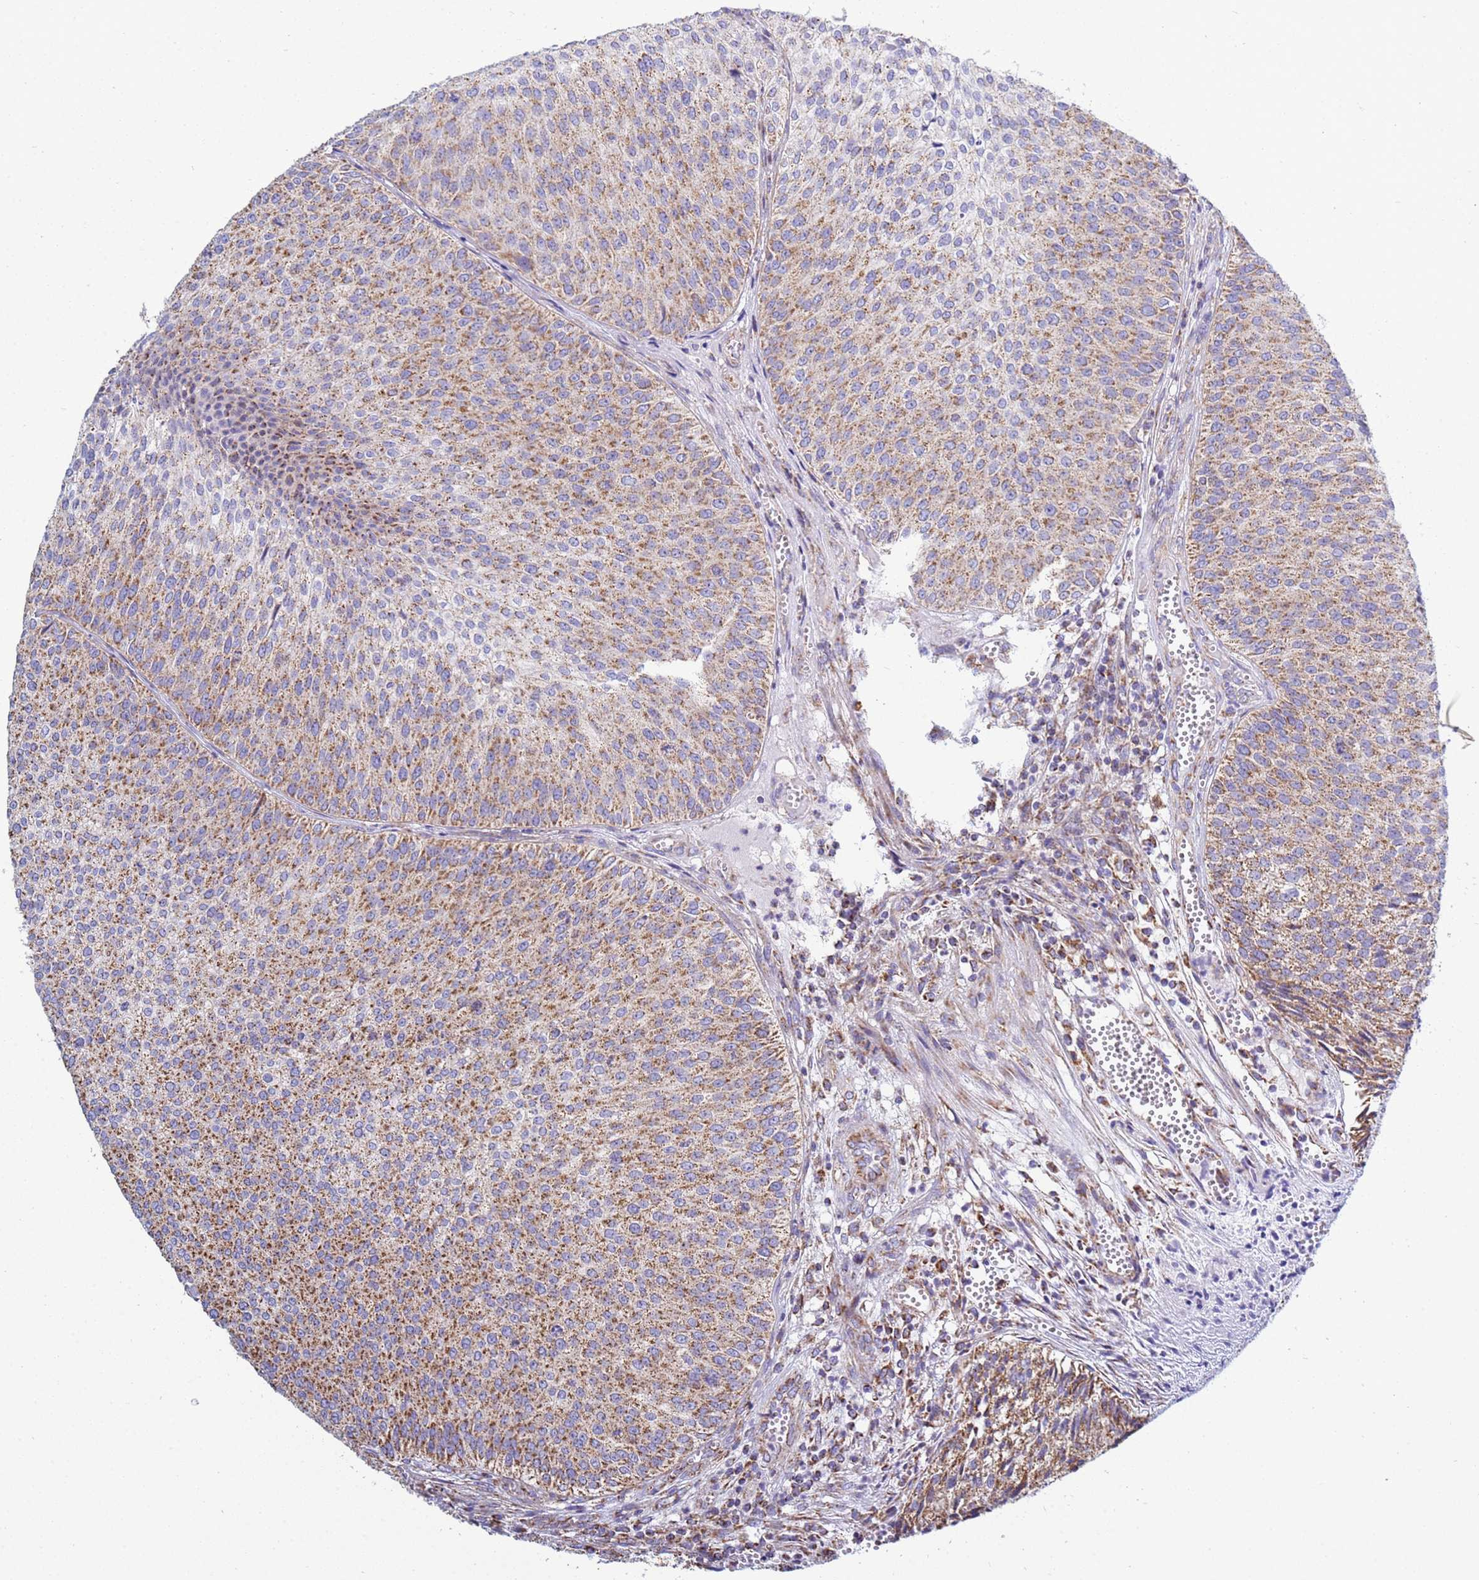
{"staining": {"intensity": "moderate", "quantity": ">75%", "location": "cytoplasmic/membranous"}, "tissue": "urothelial cancer", "cell_type": "Tumor cells", "image_type": "cancer", "snomed": [{"axis": "morphology", "description": "Urothelial carcinoma, Low grade"}, {"axis": "topography", "description": "Urinary bladder"}], "caption": "Urothelial carcinoma (low-grade) stained with IHC displays moderate cytoplasmic/membranous staining in about >75% of tumor cells. Nuclei are stained in blue.", "gene": "COQ4", "patient": {"sex": "male", "age": 84}}